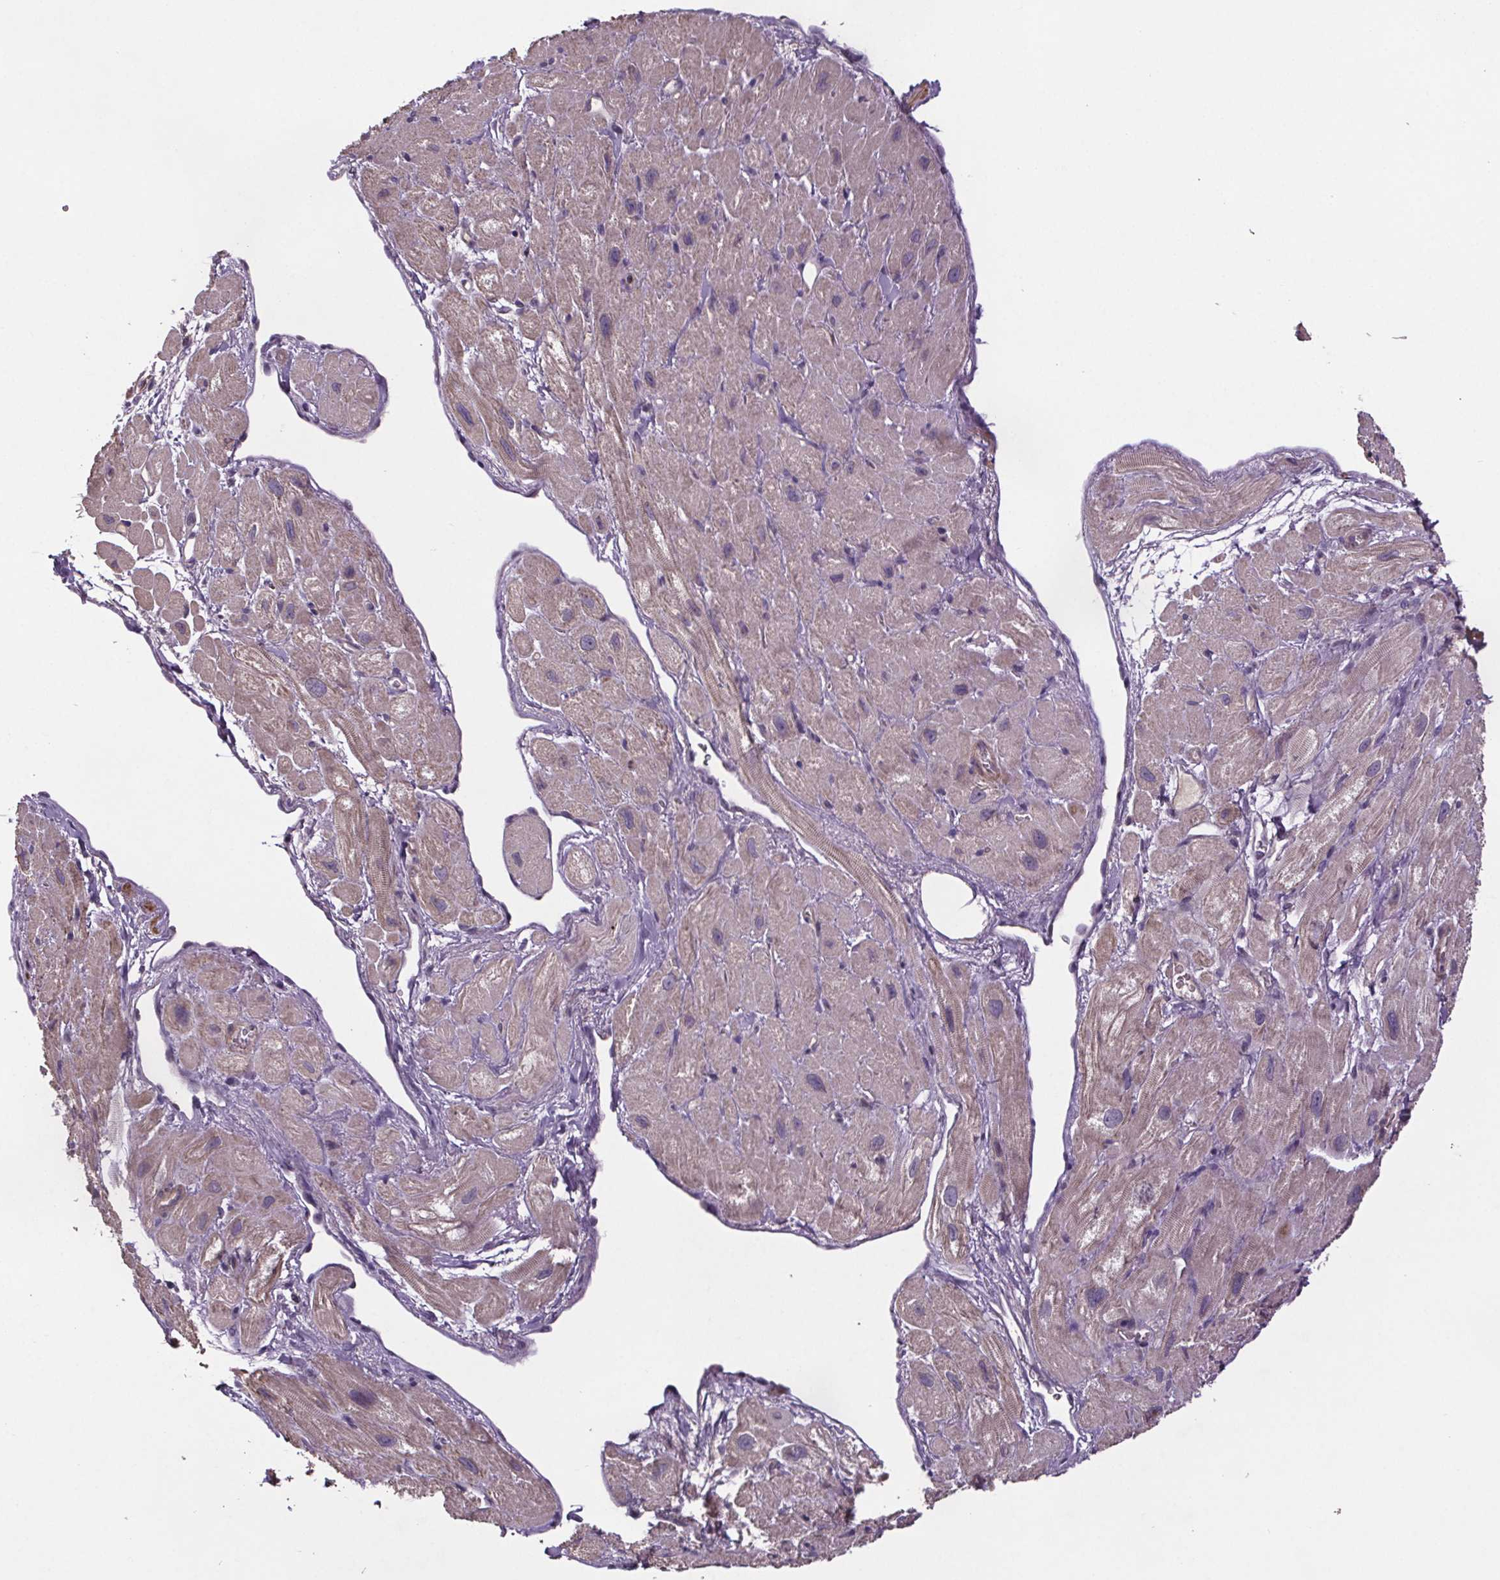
{"staining": {"intensity": "weak", "quantity": "25%-75%", "location": "cytoplasmic/membranous"}, "tissue": "heart muscle", "cell_type": "Cardiomyocytes", "image_type": "normal", "snomed": [{"axis": "morphology", "description": "Normal tissue, NOS"}, {"axis": "topography", "description": "Heart"}], "caption": "Human heart muscle stained with a brown dye exhibits weak cytoplasmic/membranous positive staining in about 25%-75% of cardiomyocytes.", "gene": "CLN3", "patient": {"sex": "female", "age": 62}}